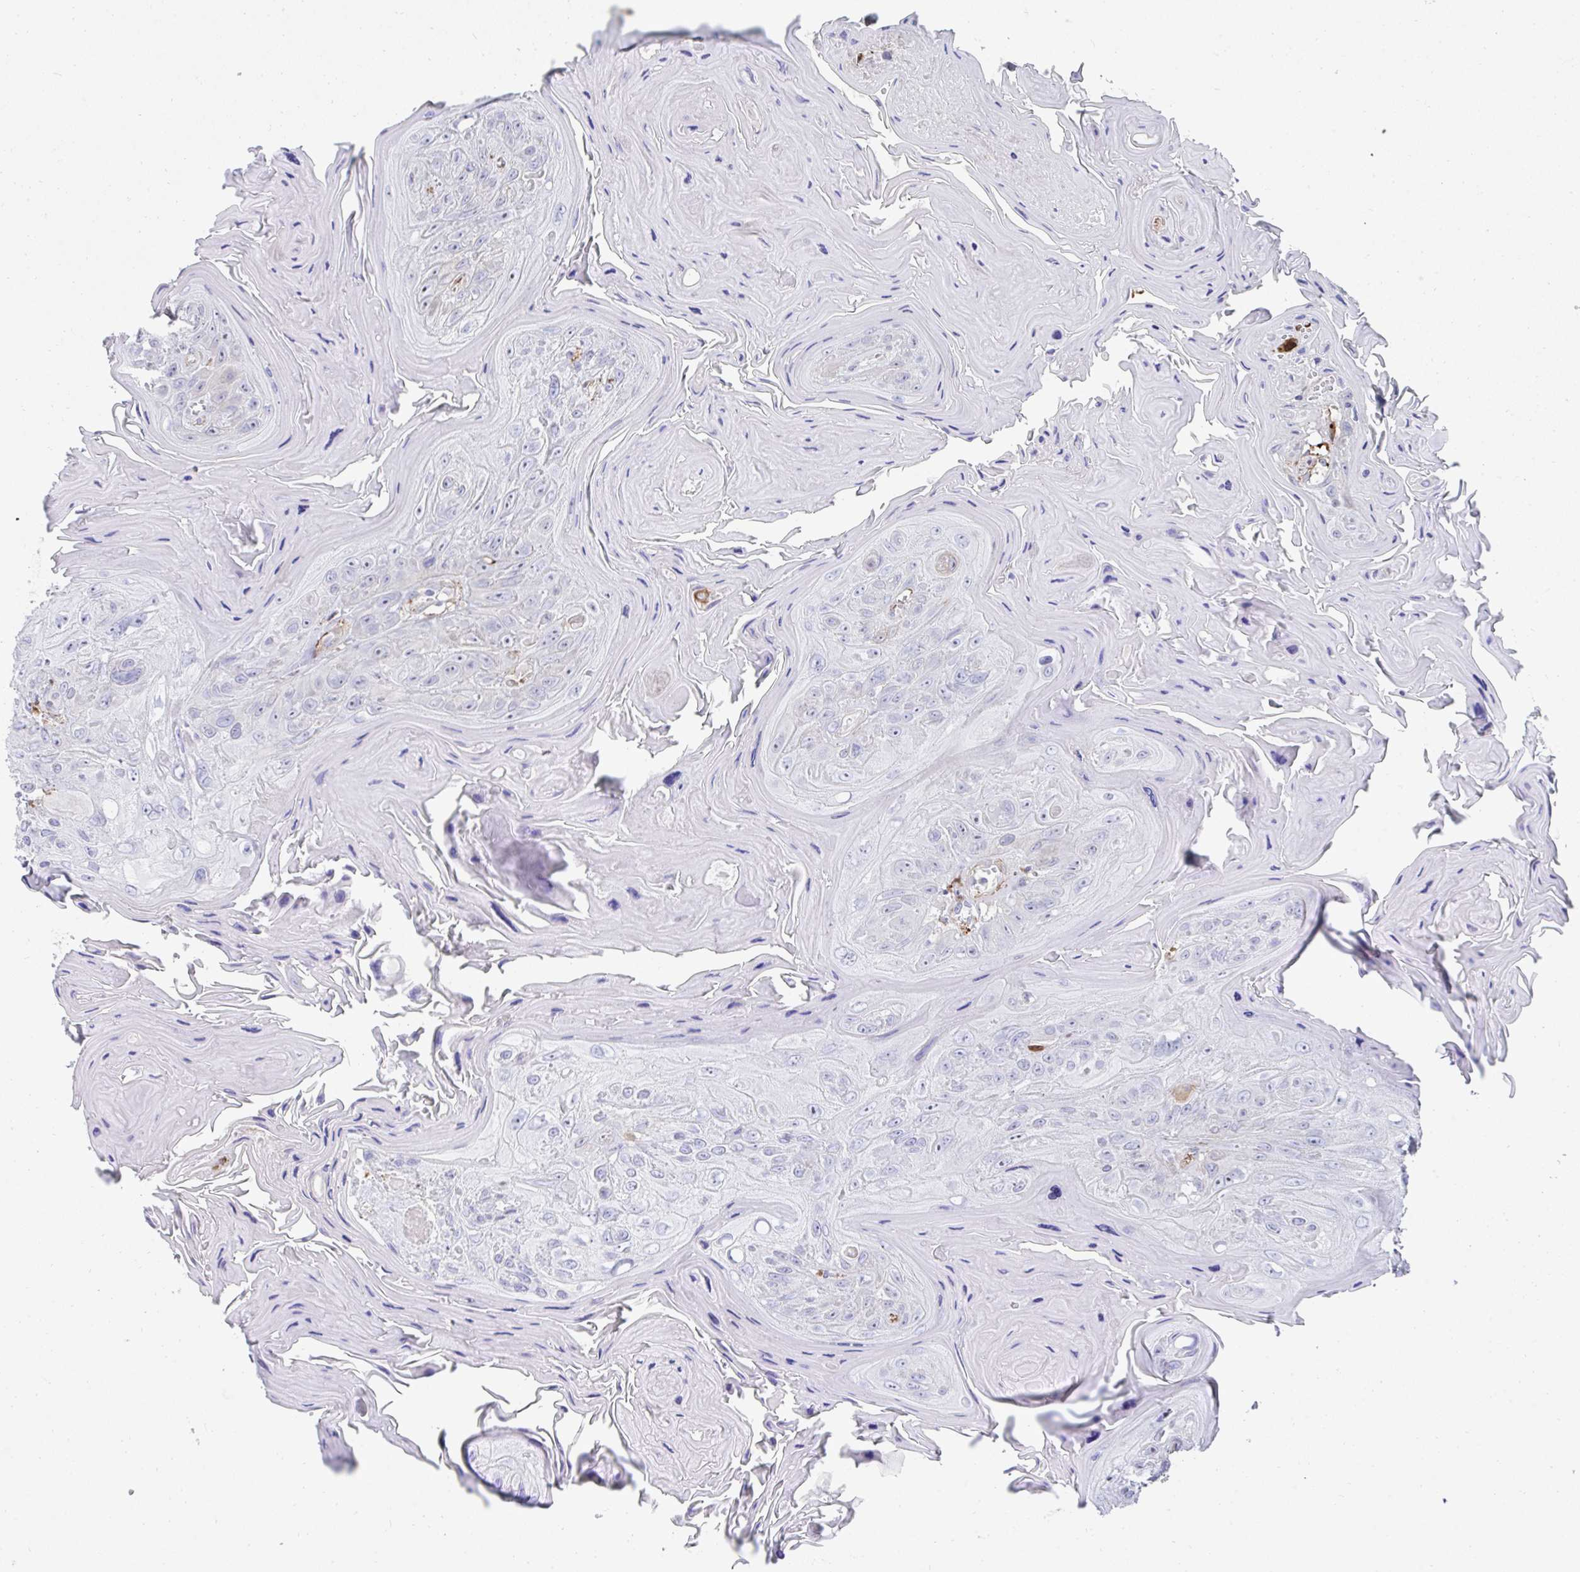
{"staining": {"intensity": "negative", "quantity": "none", "location": "none"}, "tissue": "head and neck cancer", "cell_type": "Tumor cells", "image_type": "cancer", "snomed": [{"axis": "morphology", "description": "Squamous cell carcinoma, NOS"}, {"axis": "topography", "description": "Head-Neck"}], "caption": "A photomicrograph of human squamous cell carcinoma (head and neck) is negative for staining in tumor cells. The staining was performed using DAB to visualize the protein expression in brown, while the nuclei were stained in blue with hematoxylin (Magnification: 20x).", "gene": "FBXL13", "patient": {"sex": "female", "age": 59}}